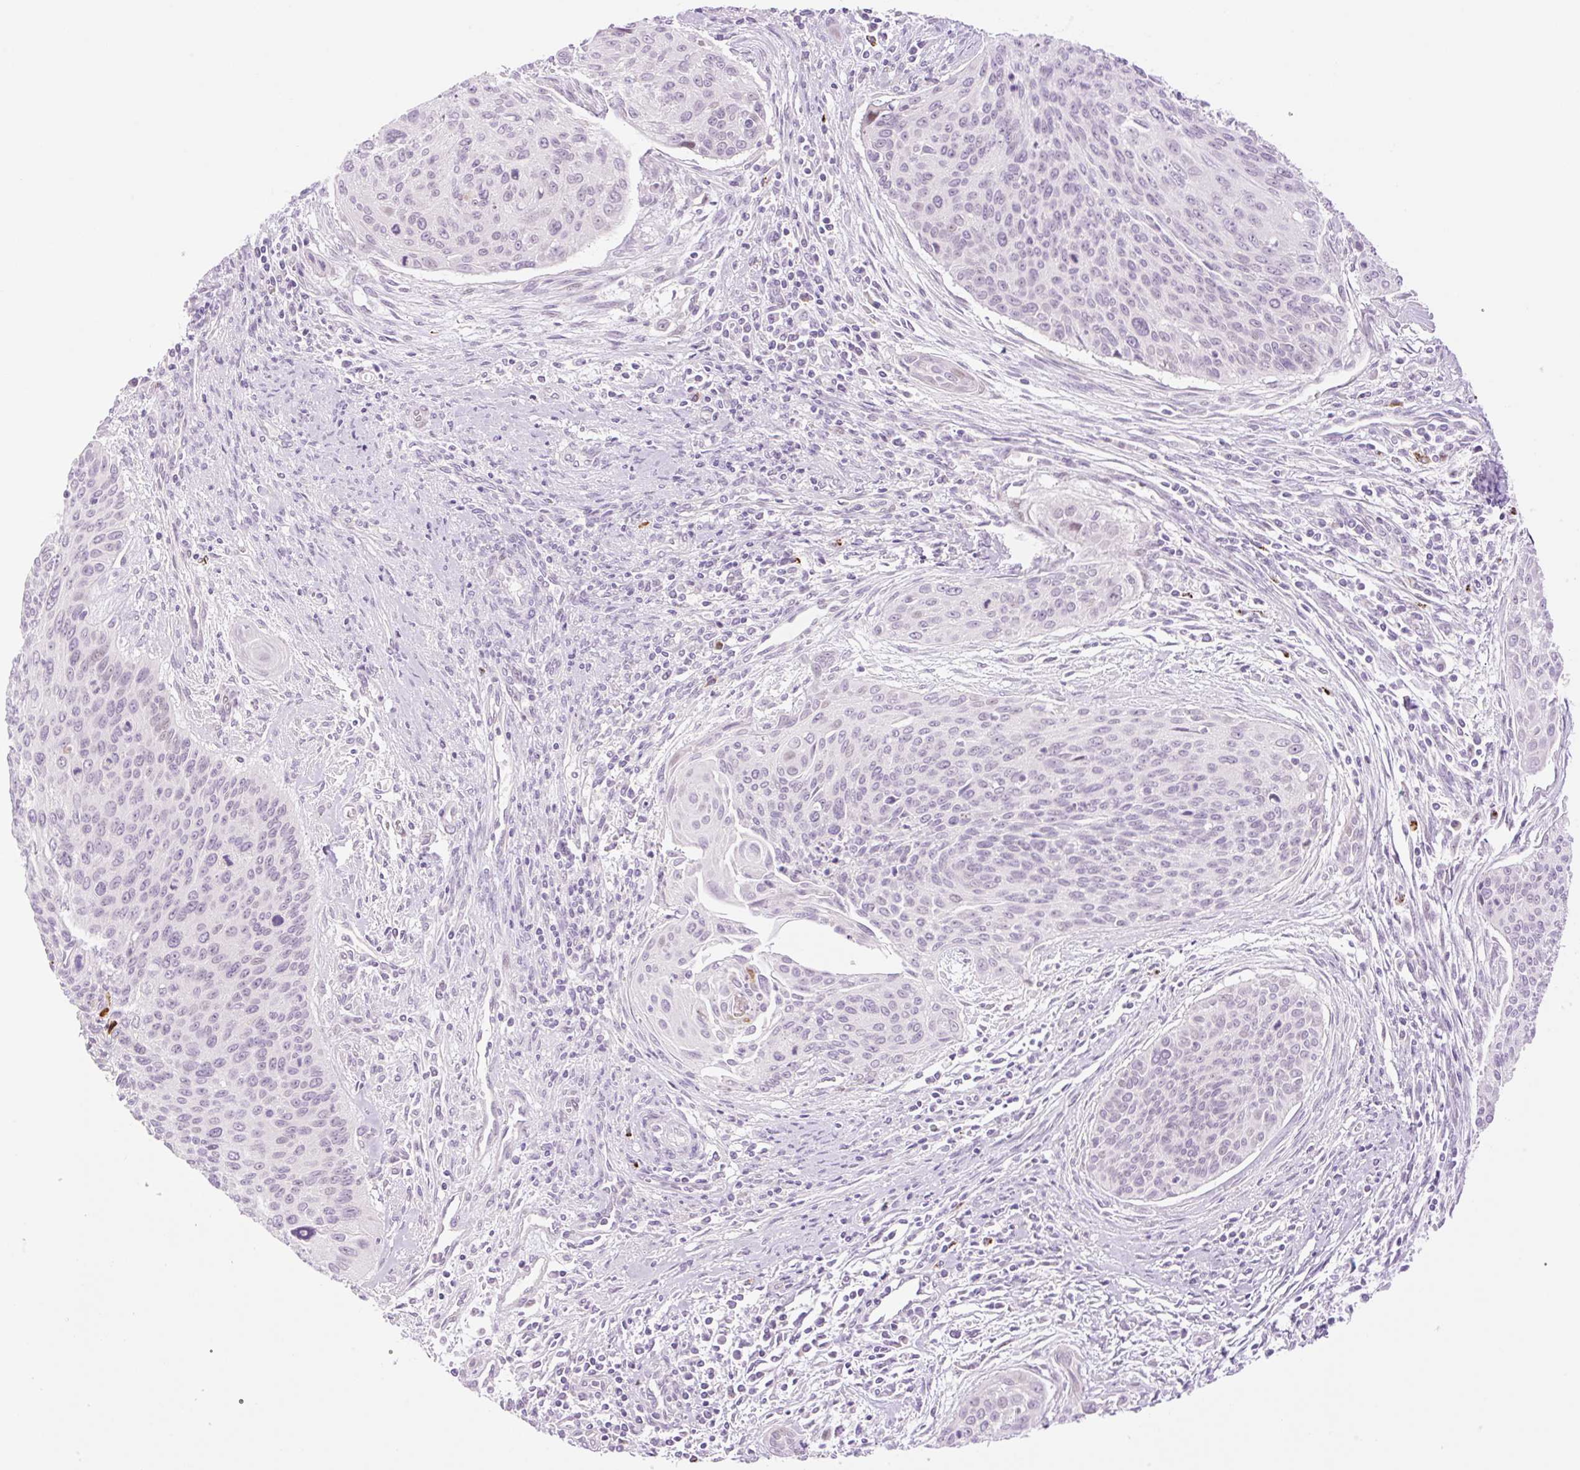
{"staining": {"intensity": "negative", "quantity": "none", "location": "none"}, "tissue": "cervical cancer", "cell_type": "Tumor cells", "image_type": "cancer", "snomed": [{"axis": "morphology", "description": "Squamous cell carcinoma, NOS"}, {"axis": "topography", "description": "Cervix"}], "caption": "Cervical cancer was stained to show a protein in brown. There is no significant expression in tumor cells.", "gene": "SPRYD4", "patient": {"sex": "female", "age": 55}}